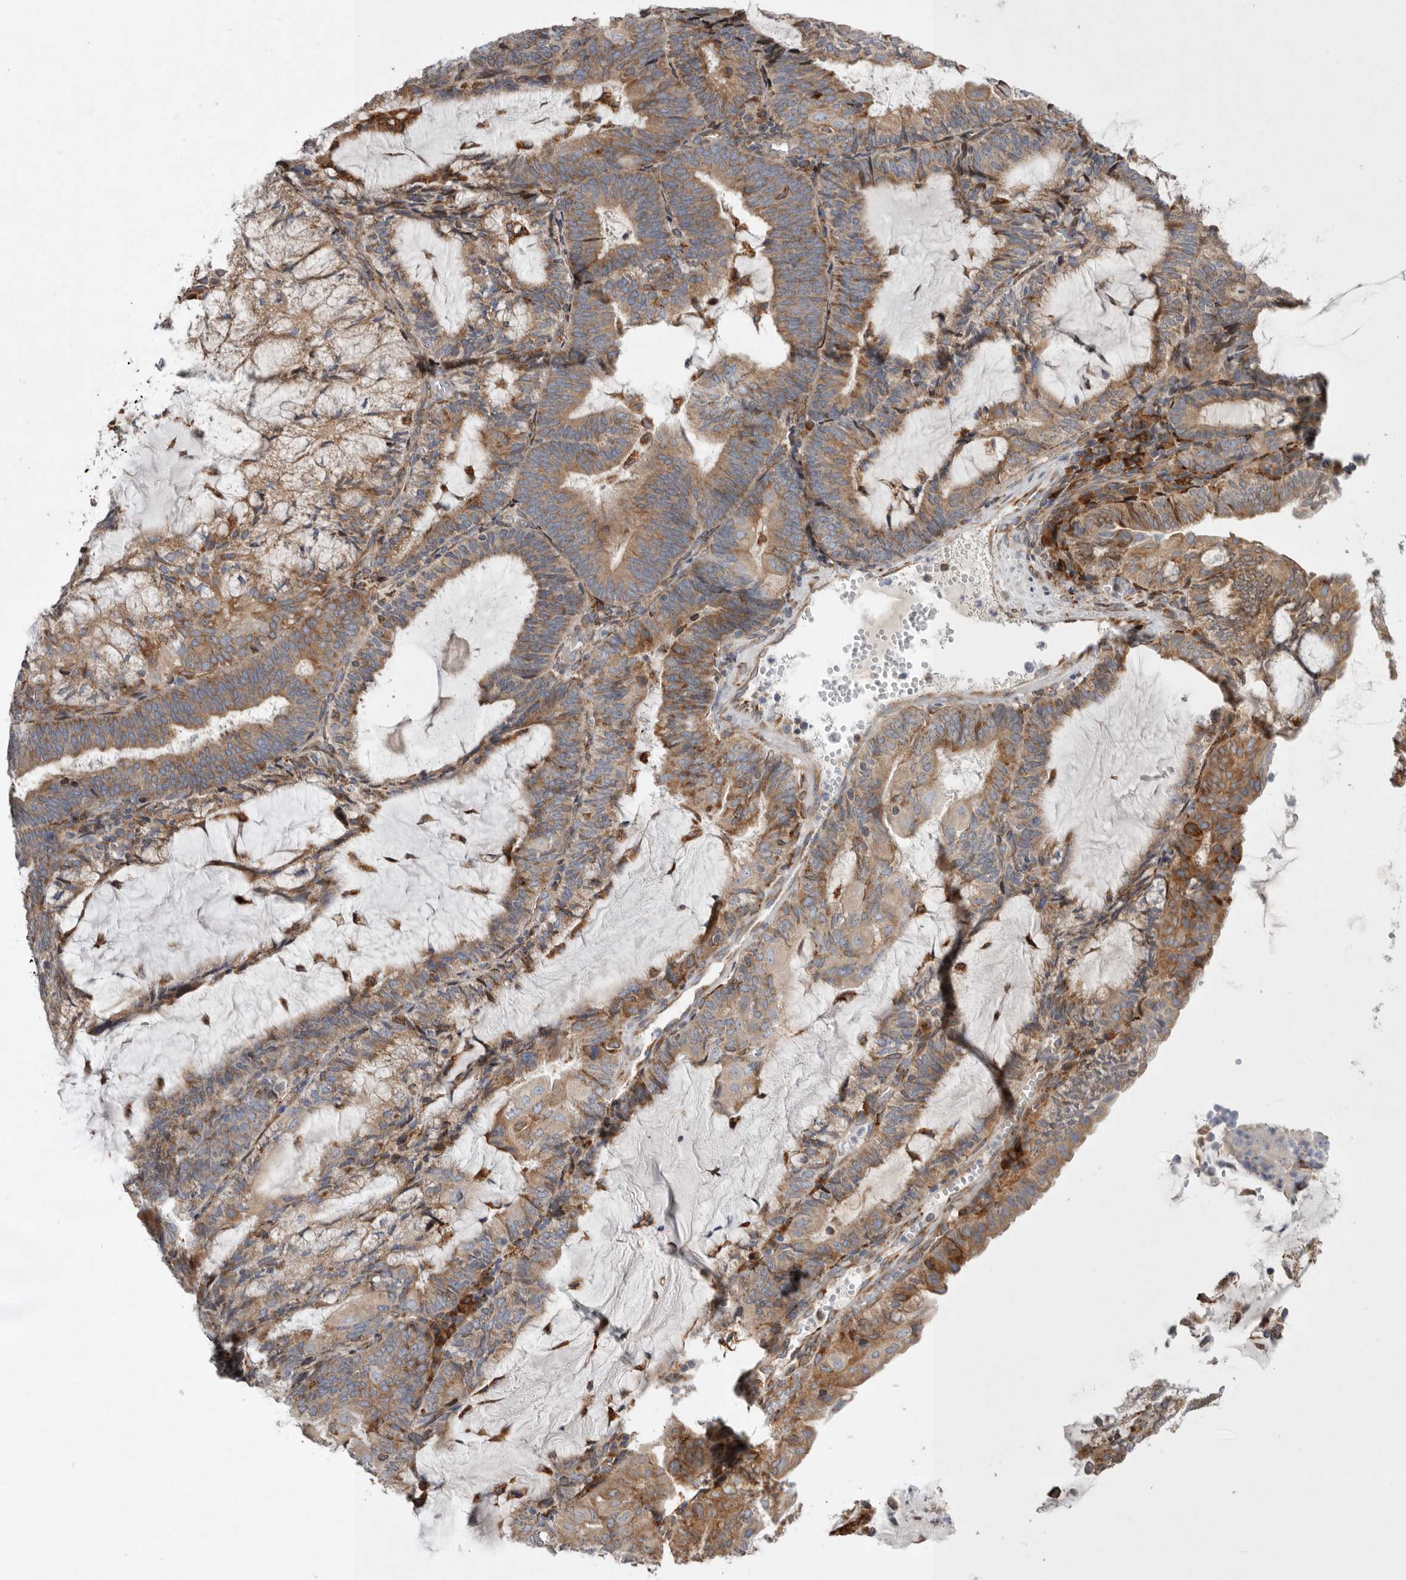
{"staining": {"intensity": "moderate", "quantity": ">75%", "location": "cytoplasmic/membranous"}, "tissue": "endometrial cancer", "cell_type": "Tumor cells", "image_type": "cancer", "snomed": [{"axis": "morphology", "description": "Adenocarcinoma, NOS"}, {"axis": "topography", "description": "Endometrium"}], "caption": "Endometrial cancer stained with immunohistochemistry reveals moderate cytoplasmic/membranous positivity in about >75% of tumor cells.", "gene": "GANAB", "patient": {"sex": "female", "age": 81}}